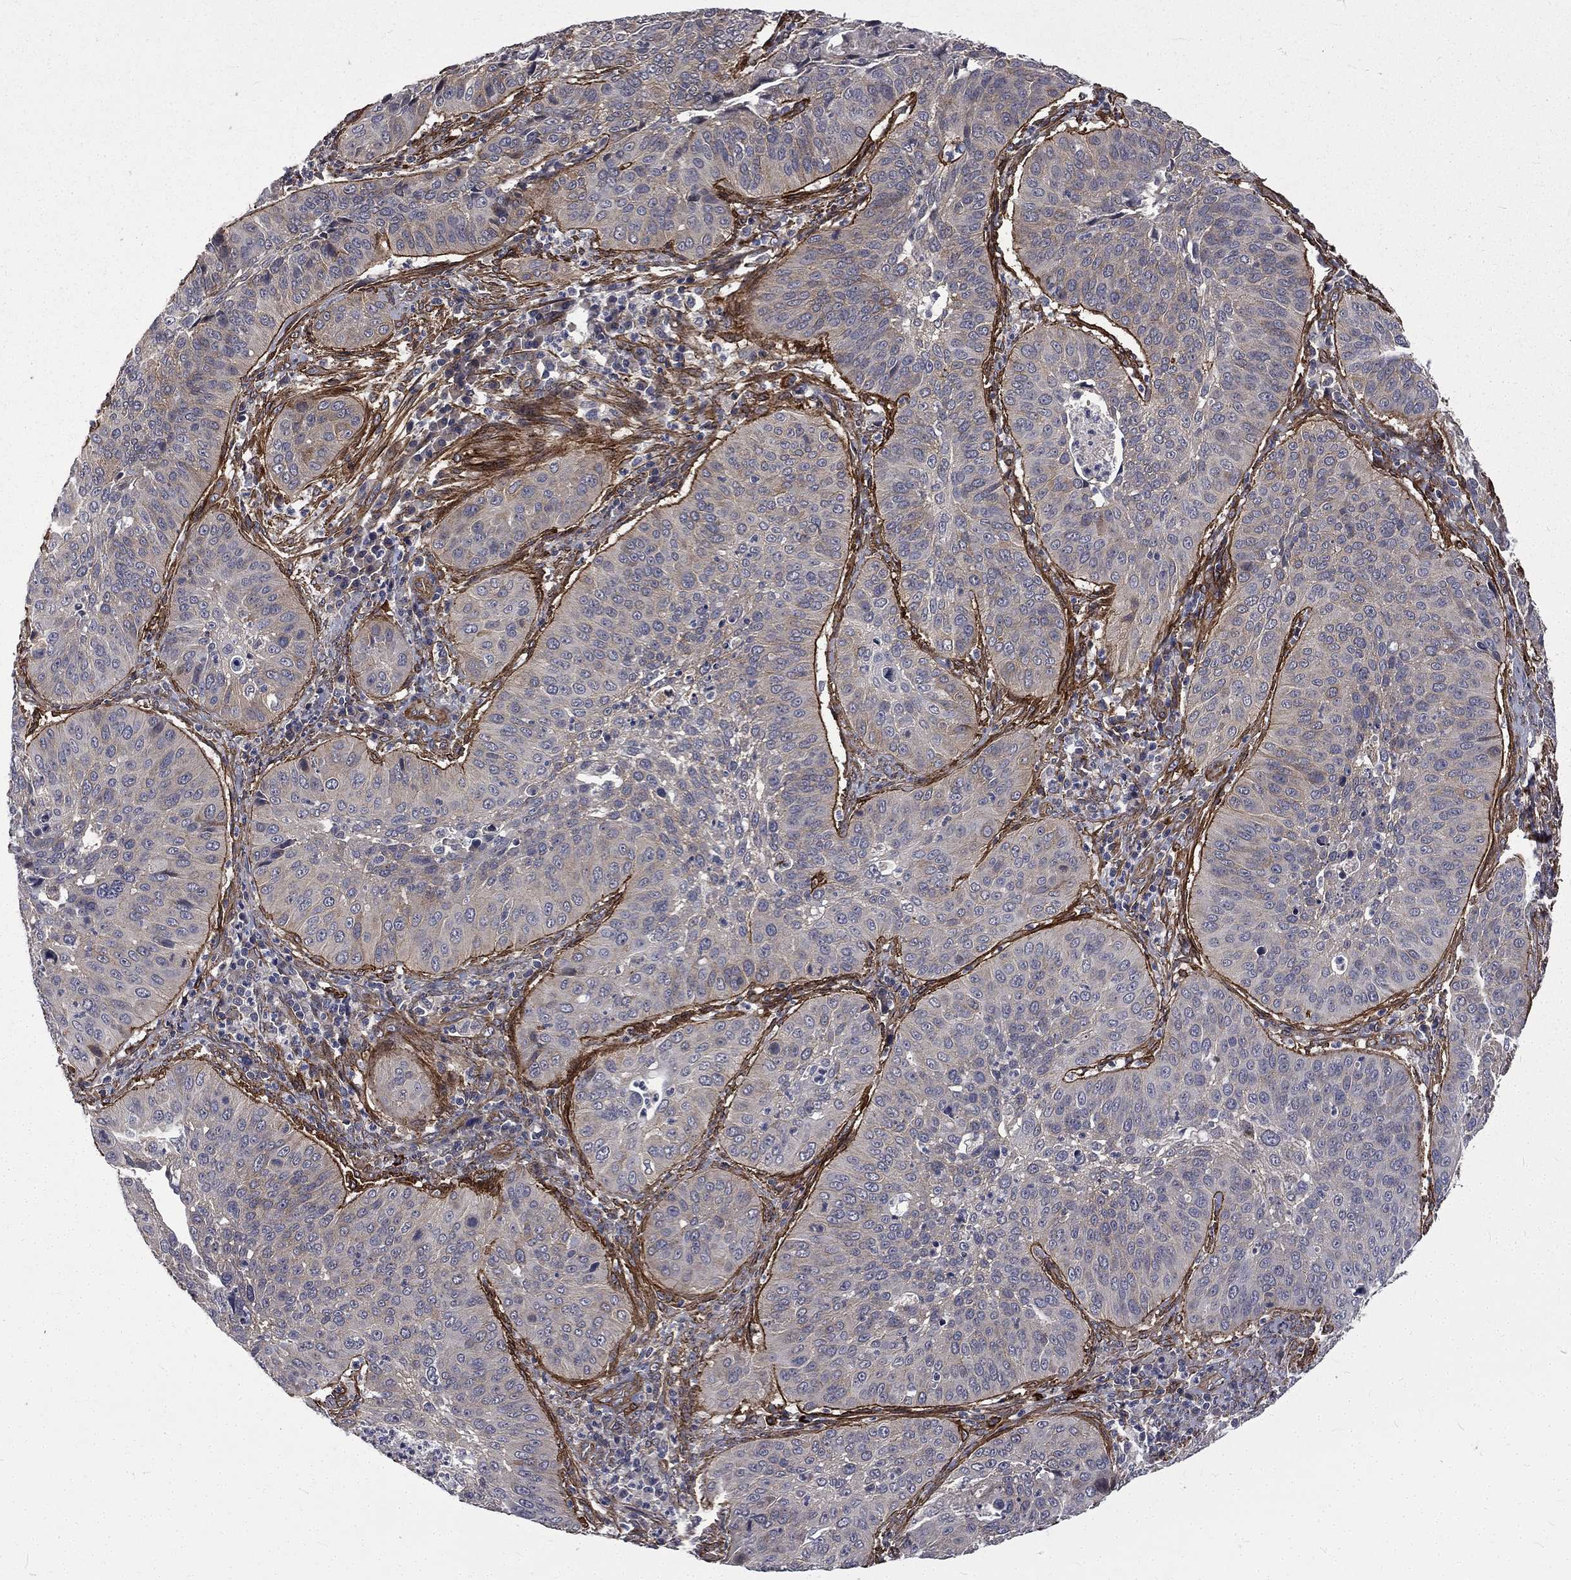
{"staining": {"intensity": "negative", "quantity": "none", "location": "none"}, "tissue": "cervical cancer", "cell_type": "Tumor cells", "image_type": "cancer", "snomed": [{"axis": "morphology", "description": "Normal tissue, NOS"}, {"axis": "morphology", "description": "Squamous cell carcinoma, NOS"}, {"axis": "topography", "description": "Cervix"}], "caption": "Human cervical cancer stained for a protein using immunohistochemistry (IHC) exhibits no expression in tumor cells.", "gene": "PPFIBP1", "patient": {"sex": "female", "age": 39}}